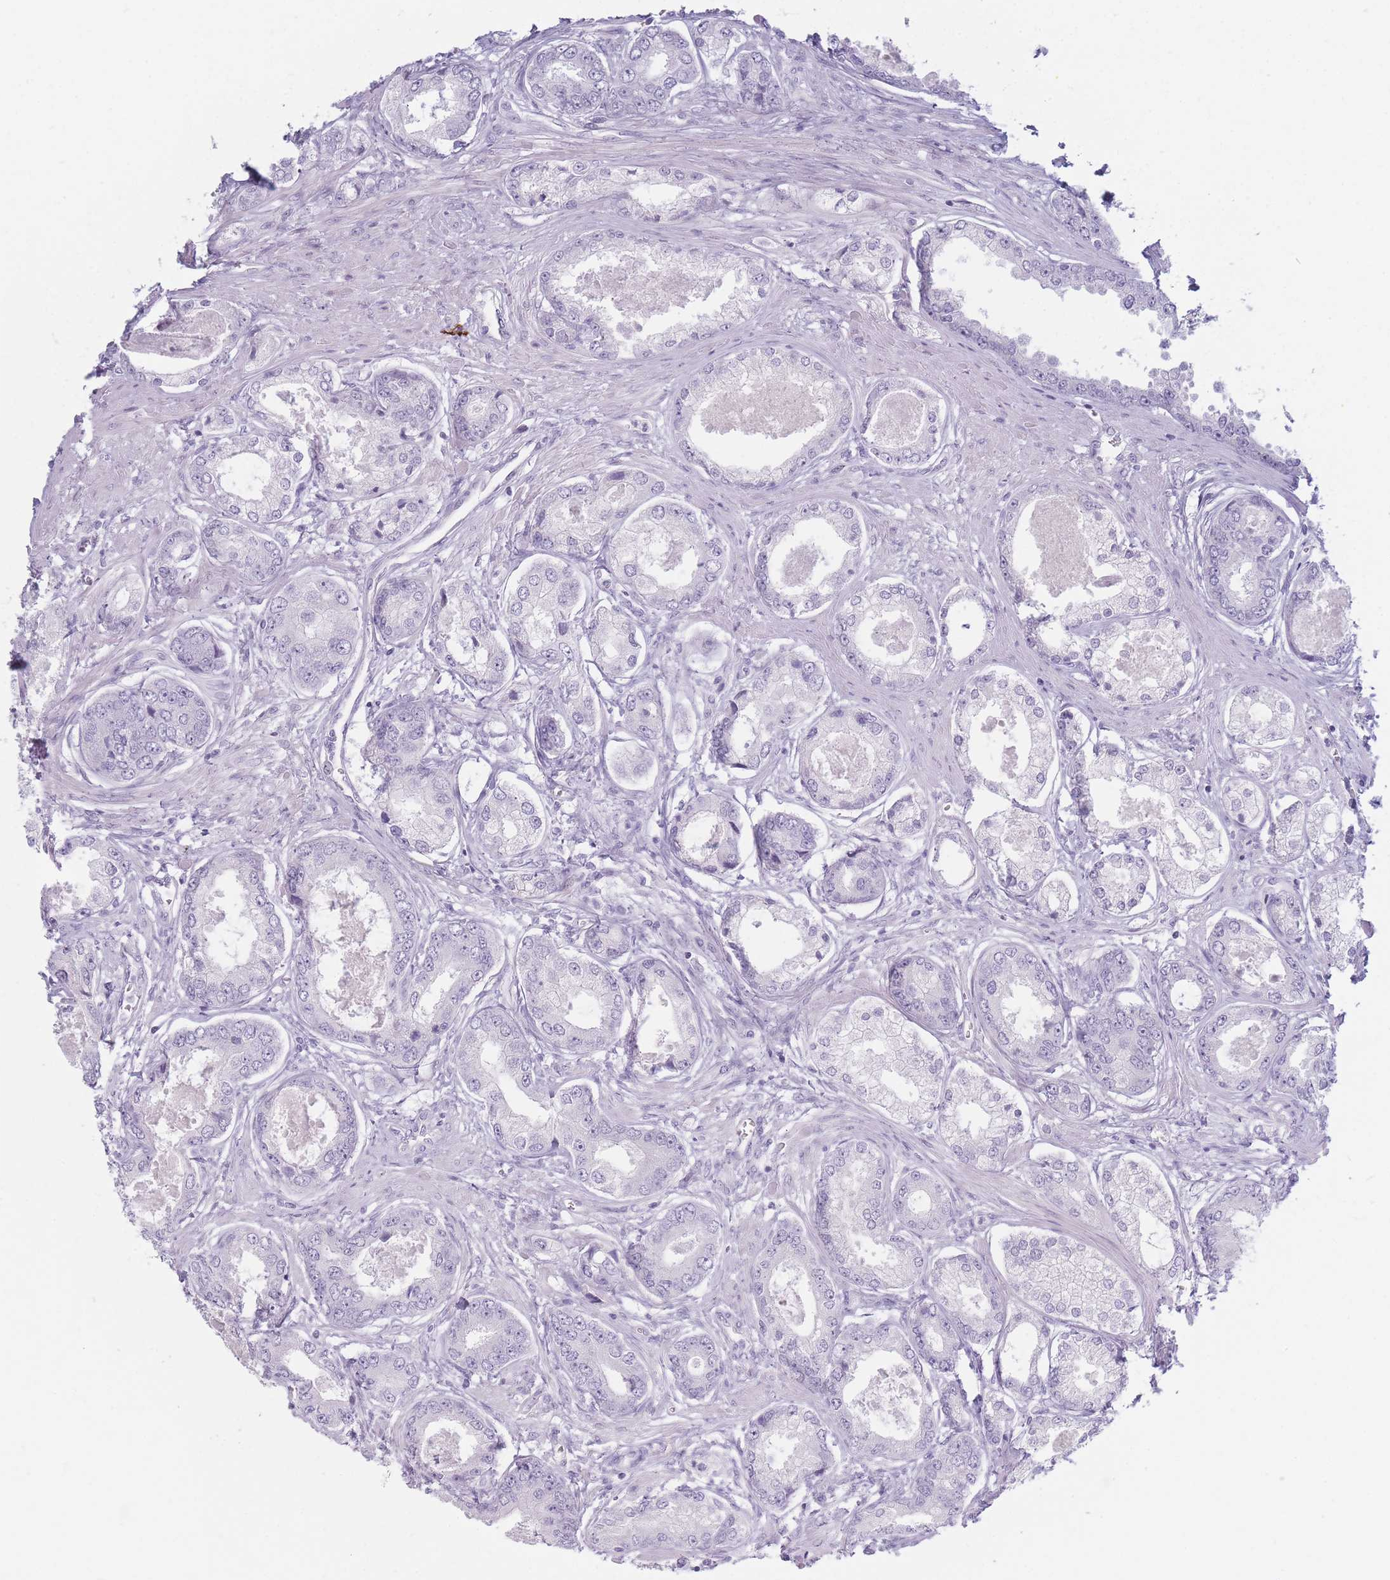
{"staining": {"intensity": "negative", "quantity": "none", "location": "none"}, "tissue": "prostate cancer", "cell_type": "Tumor cells", "image_type": "cancer", "snomed": [{"axis": "morphology", "description": "Adenocarcinoma, Low grade"}, {"axis": "topography", "description": "Prostate"}], "caption": "This is an immunohistochemistry photomicrograph of human adenocarcinoma (low-grade) (prostate). There is no staining in tumor cells.", "gene": "PLEKHG2", "patient": {"sex": "male", "age": 68}}